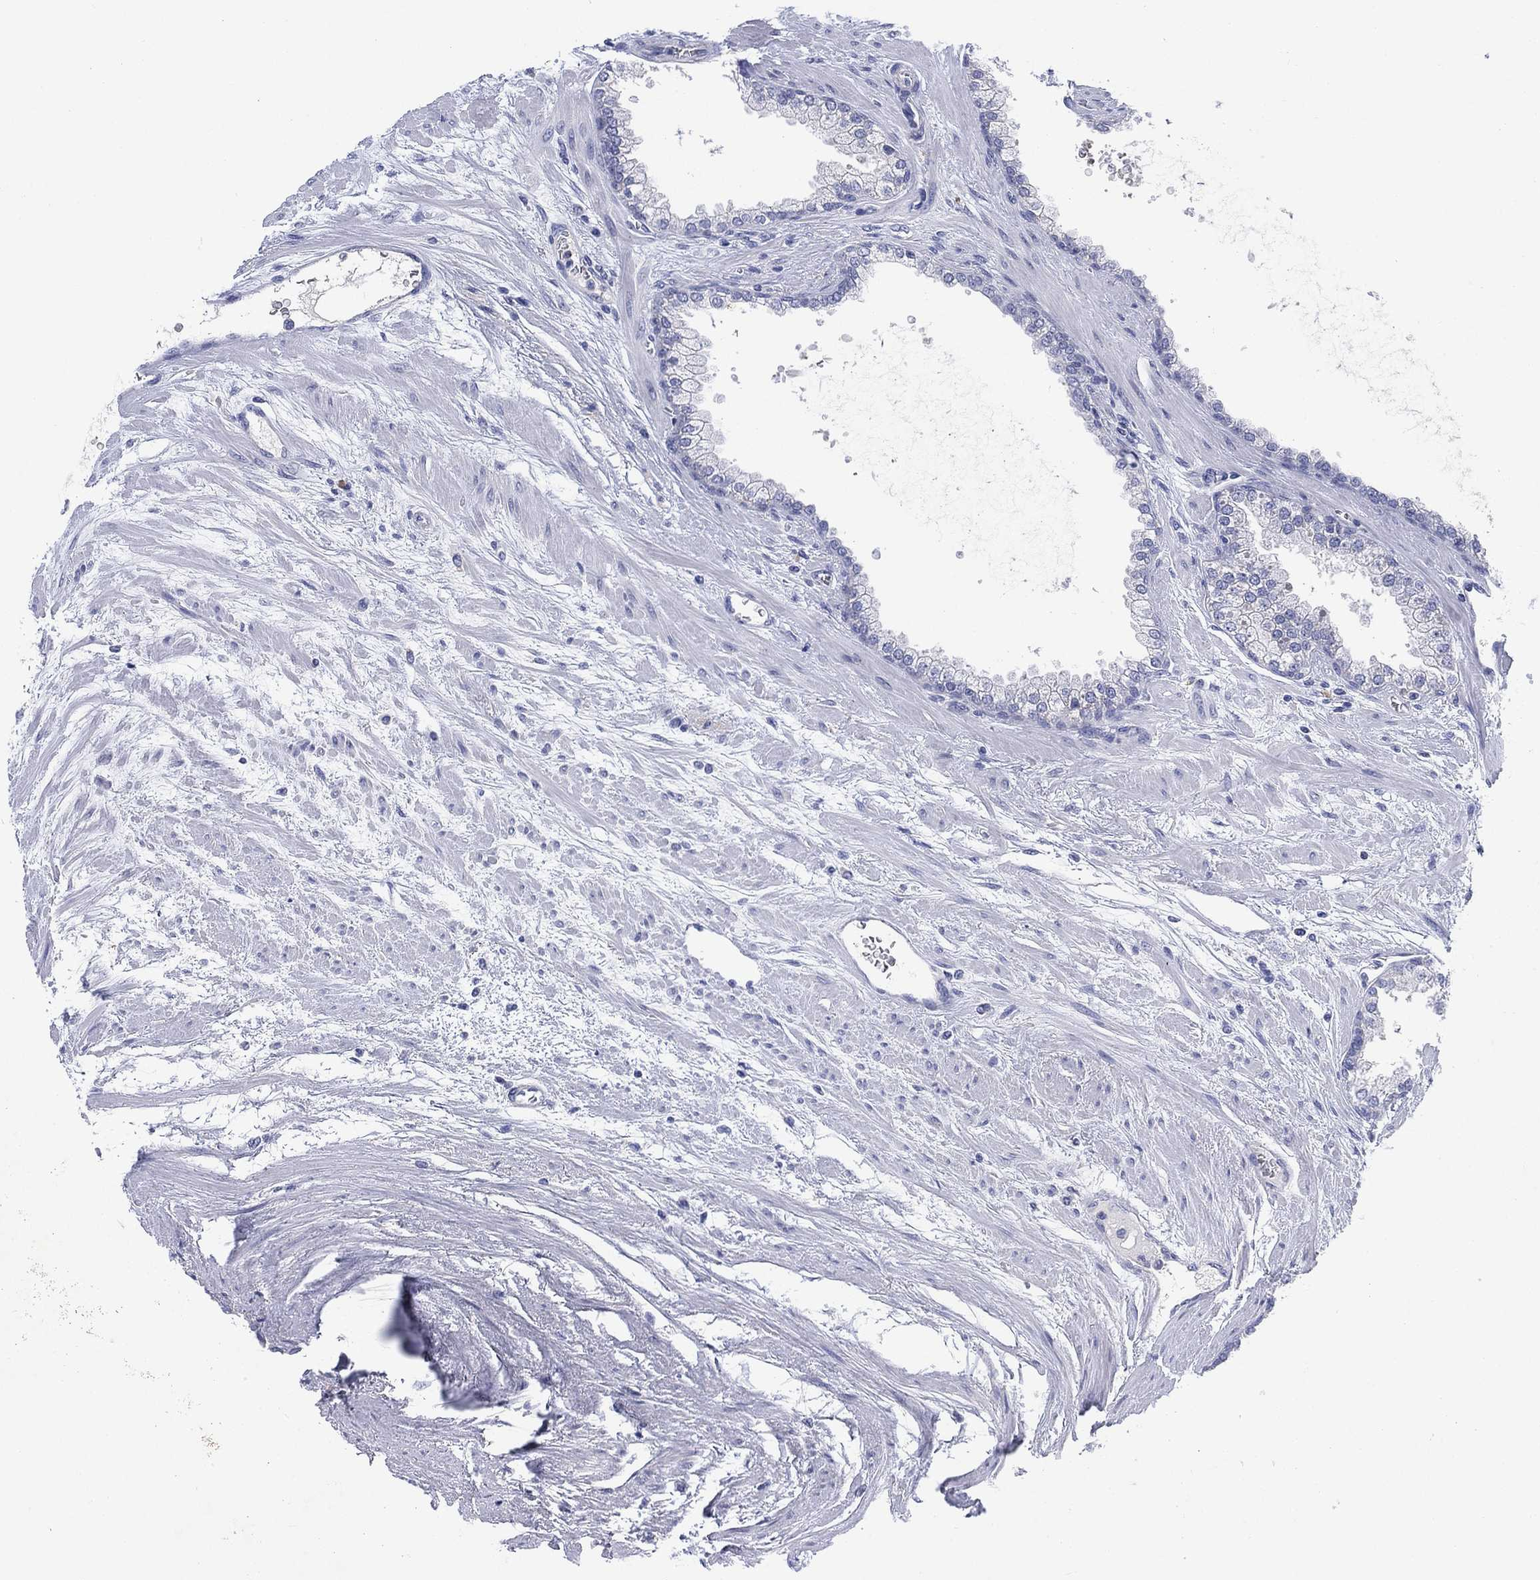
{"staining": {"intensity": "negative", "quantity": "none", "location": "none"}, "tissue": "prostate cancer", "cell_type": "Tumor cells", "image_type": "cancer", "snomed": [{"axis": "morphology", "description": "Adenocarcinoma, NOS"}, {"axis": "topography", "description": "Prostate"}], "caption": "Prostate cancer (adenocarcinoma) was stained to show a protein in brown. There is no significant expression in tumor cells.", "gene": "CHRNA3", "patient": {"sex": "male", "age": 67}}